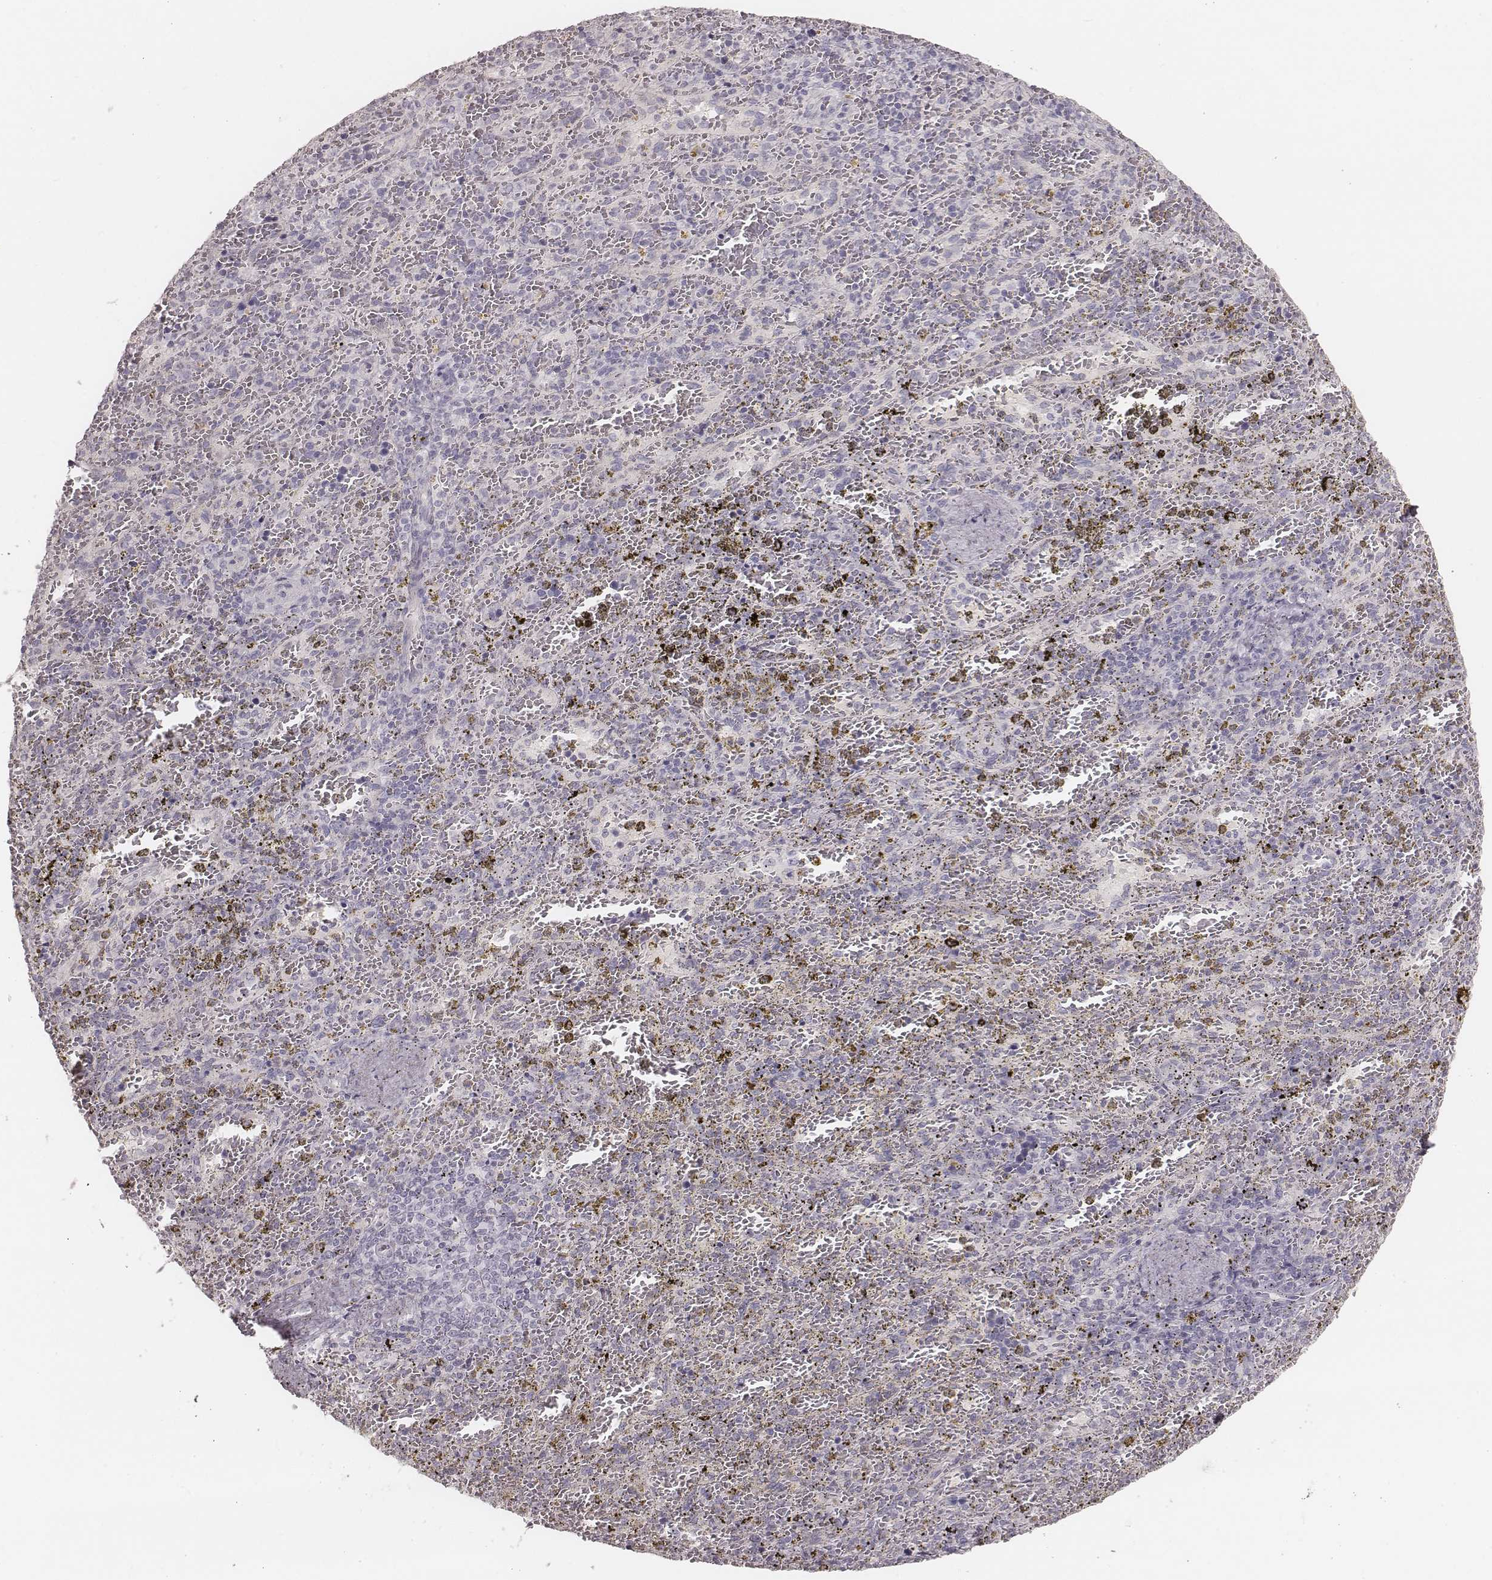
{"staining": {"intensity": "negative", "quantity": "none", "location": "none"}, "tissue": "spleen", "cell_type": "Cells in red pulp", "image_type": "normal", "snomed": [{"axis": "morphology", "description": "Normal tissue, NOS"}, {"axis": "topography", "description": "Spleen"}], "caption": "Cells in red pulp are negative for protein expression in normal human spleen. (Stains: DAB immunohistochemistry with hematoxylin counter stain, Microscopy: brightfield microscopy at high magnification).", "gene": "ZP4", "patient": {"sex": "female", "age": 50}}